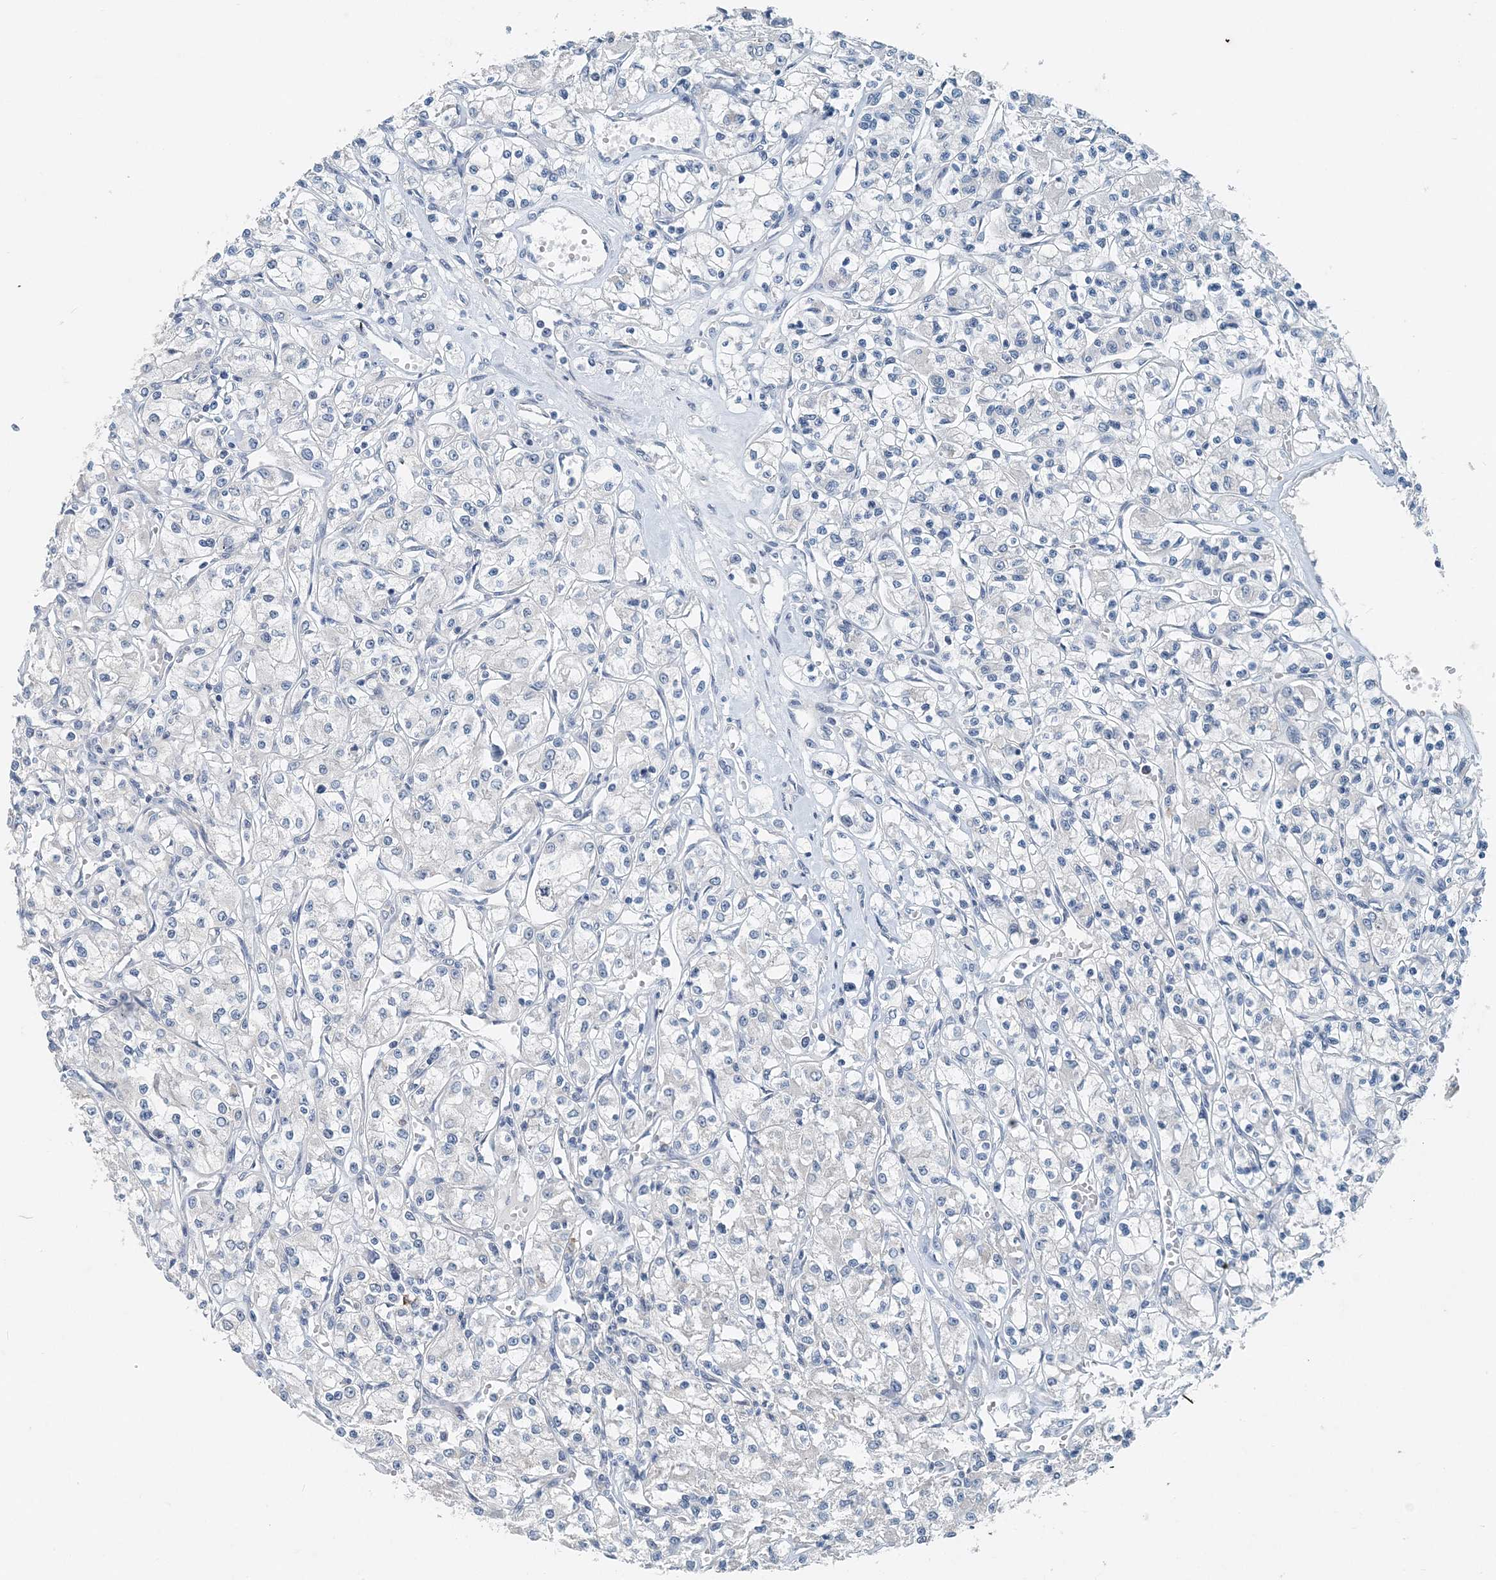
{"staining": {"intensity": "negative", "quantity": "none", "location": "none"}, "tissue": "renal cancer", "cell_type": "Tumor cells", "image_type": "cancer", "snomed": [{"axis": "morphology", "description": "Adenocarcinoma, NOS"}, {"axis": "topography", "description": "Kidney"}], "caption": "A histopathology image of renal adenocarcinoma stained for a protein reveals no brown staining in tumor cells.", "gene": "EEF1A2", "patient": {"sex": "female", "age": 59}}